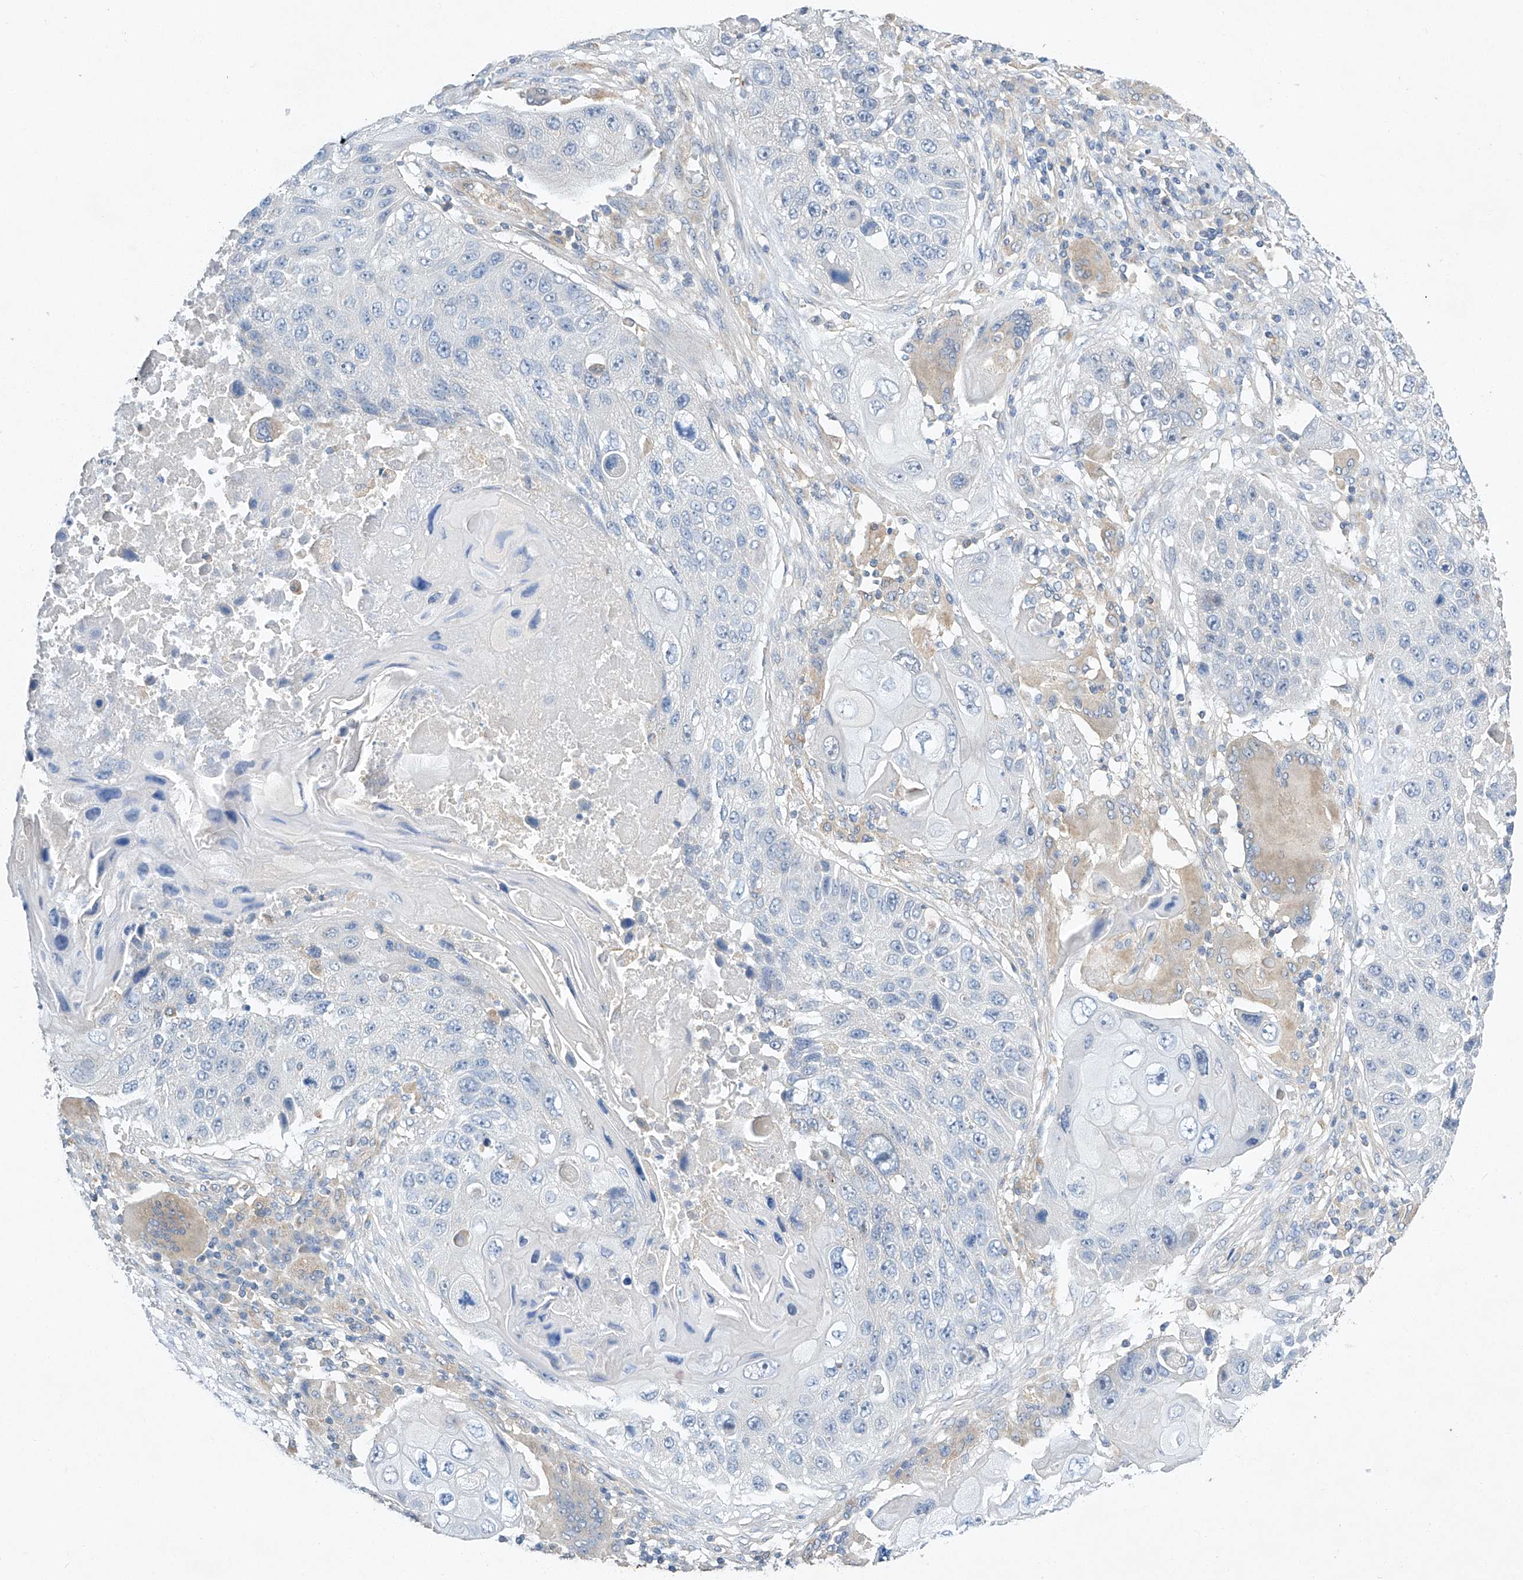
{"staining": {"intensity": "negative", "quantity": "none", "location": "none"}, "tissue": "lung cancer", "cell_type": "Tumor cells", "image_type": "cancer", "snomed": [{"axis": "morphology", "description": "Squamous cell carcinoma, NOS"}, {"axis": "topography", "description": "Lung"}], "caption": "Lung cancer stained for a protein using immunohistochemistry (IHC) shows no positivity tumor cells.", "gene": "AMD1", "patient": {"sex": "male", "age": 61}}